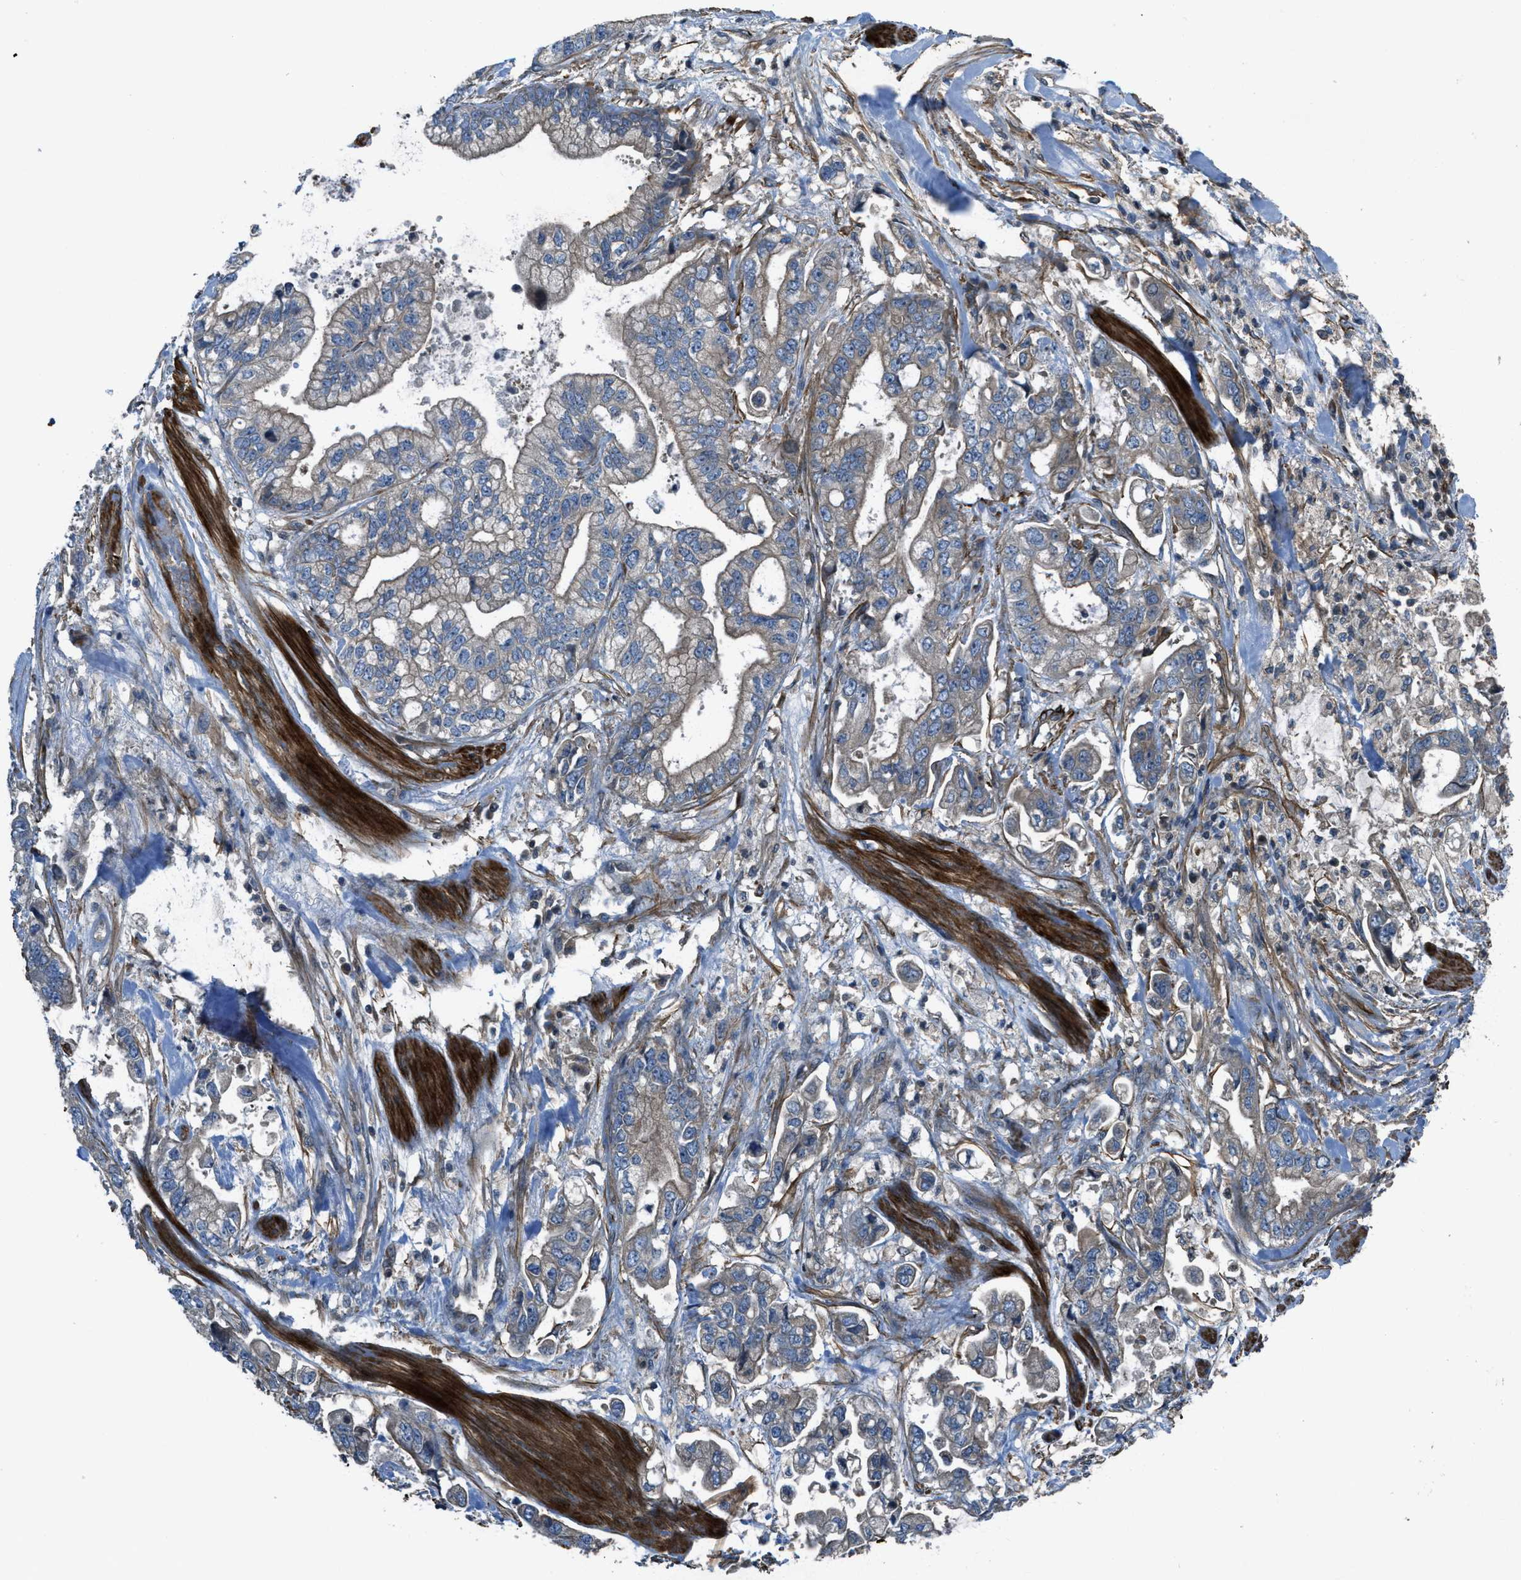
{"staining": {"intensity": "weak", "quantity": ">75%", "location": "cytoplasmic/membranous"}, "tissue": "stomach cancer", "cell_type": "Tumor cells", "image_type": "cancer", "snomed": [{"axis": "morphology", "description": "Normal tissue, NOS"}, {"axis": "morphology", "description": "Adenocarcinoma, NOS"}, {"axis": "topography", "description": "Stomach"}], "caption": "Immunohistochemical staining of human stomach cancer (adenocarcinoma) displays weak cytoplasmic/membranous protein expression in about >75% of tumor cells. The protein is shown in brown color, while the nuclei are stained blue.", "gene": "VEZT", "patient": {"sex": "male", "age": 62}}